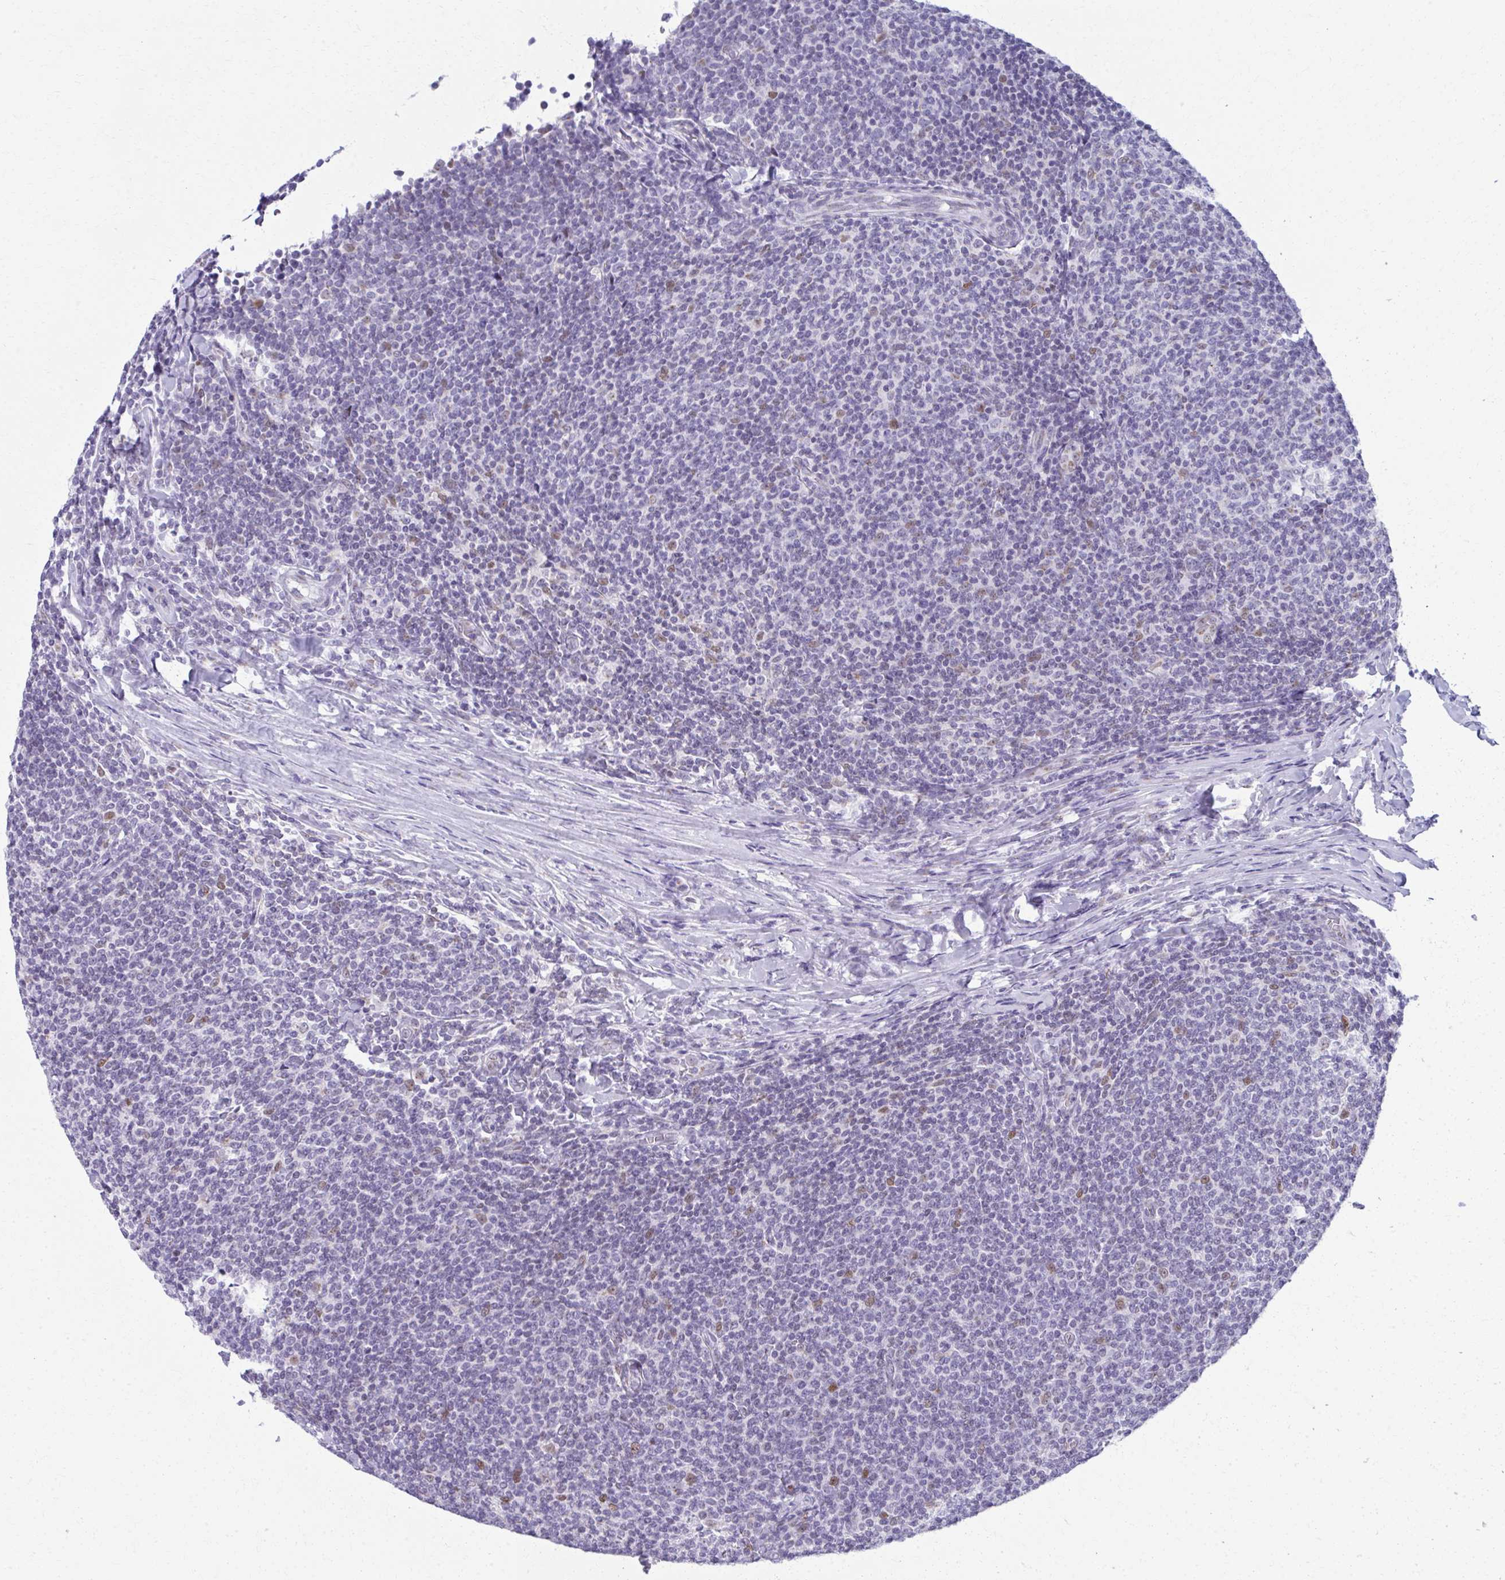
{"staining": {"intensity": "weak", "quantity": "<25%", "location": "nuclear"}, "tissue": "lymphoma", "cell_type": "Tumor cells", "image_type": "cancer", "snomed": [{"axis": "morphology", "description": "Malignant lymphoma, non-Hodgkin's type, Low grade"}, {"axis": "topography", "description": "Lymph node"}], "caption": "Protein analysis of lymphoma shows no significant positivity in tumor cells. (DAB (3,3'-diaminobenzidine) immunohistochemistry (IHC) visualized using brightfield microscopy, high magnification).", "gene": "SCLY", "patient": {"sex": "male", "age": 52}}